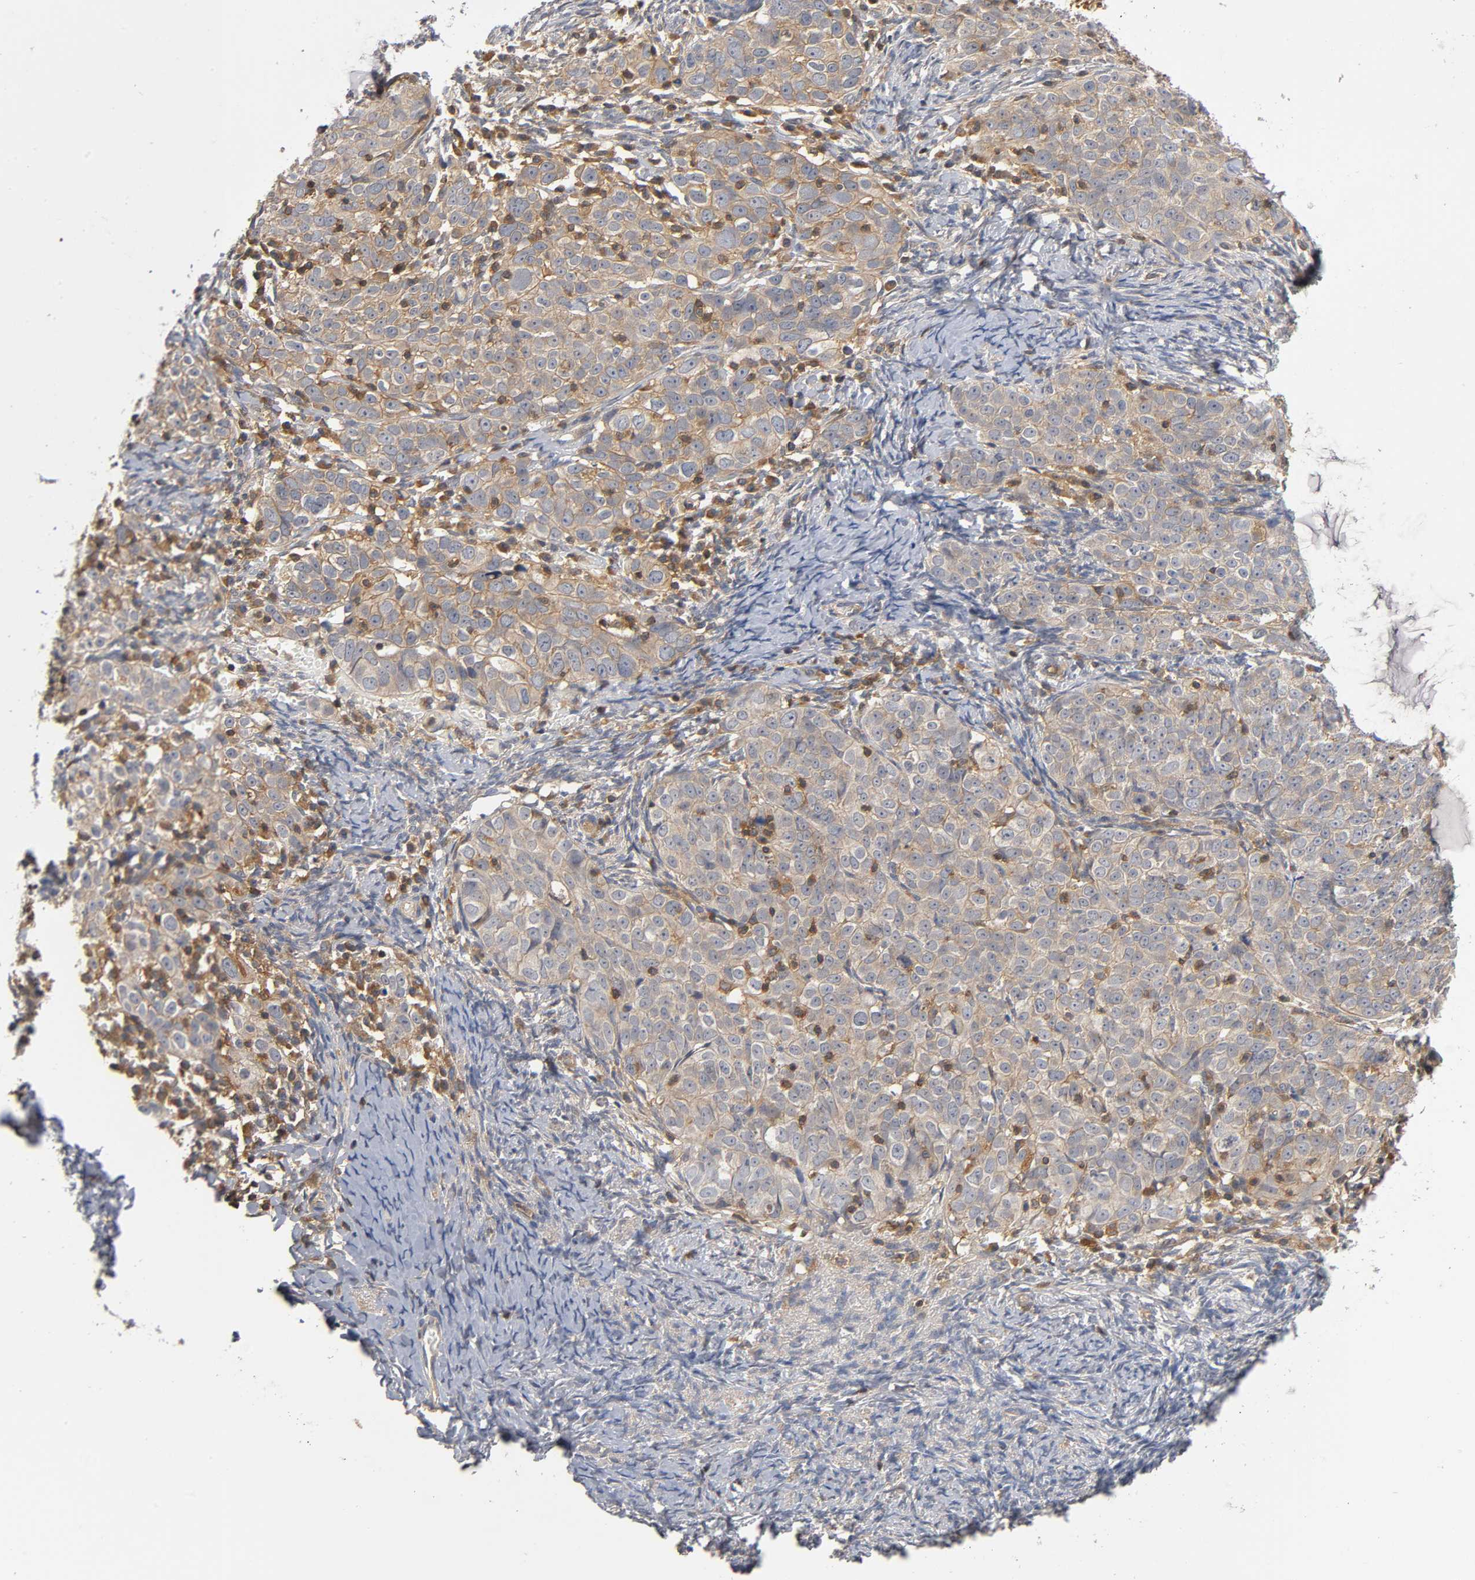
{"staining": {"intensity": "moderate", "quantity": ">75%", "location": "cytoplasmic/membranous"}, "tissue": "ovarian cancer", "cell_type": "Tumor cells", "image_type": "cancer", "snomed": [{"axis": "morphology", "description": "Normal tissue, NOS"}, {"axis": "morphology", "description": "Cystadenocarcinoma, serous, NOS"}, {"axis": "topography", "description": "Ovary"}], "caption": "Protein staining by IHC reveals moderate cytoplasmic/membranous expression in approximately >75% of tumor cells in ovarian cancer (serous cystadenocarcinoma). (IHC, brightfield microscopy, high magnification).", "gene": "ACTR2", "patient": {"sex": "female", "age": 62}}